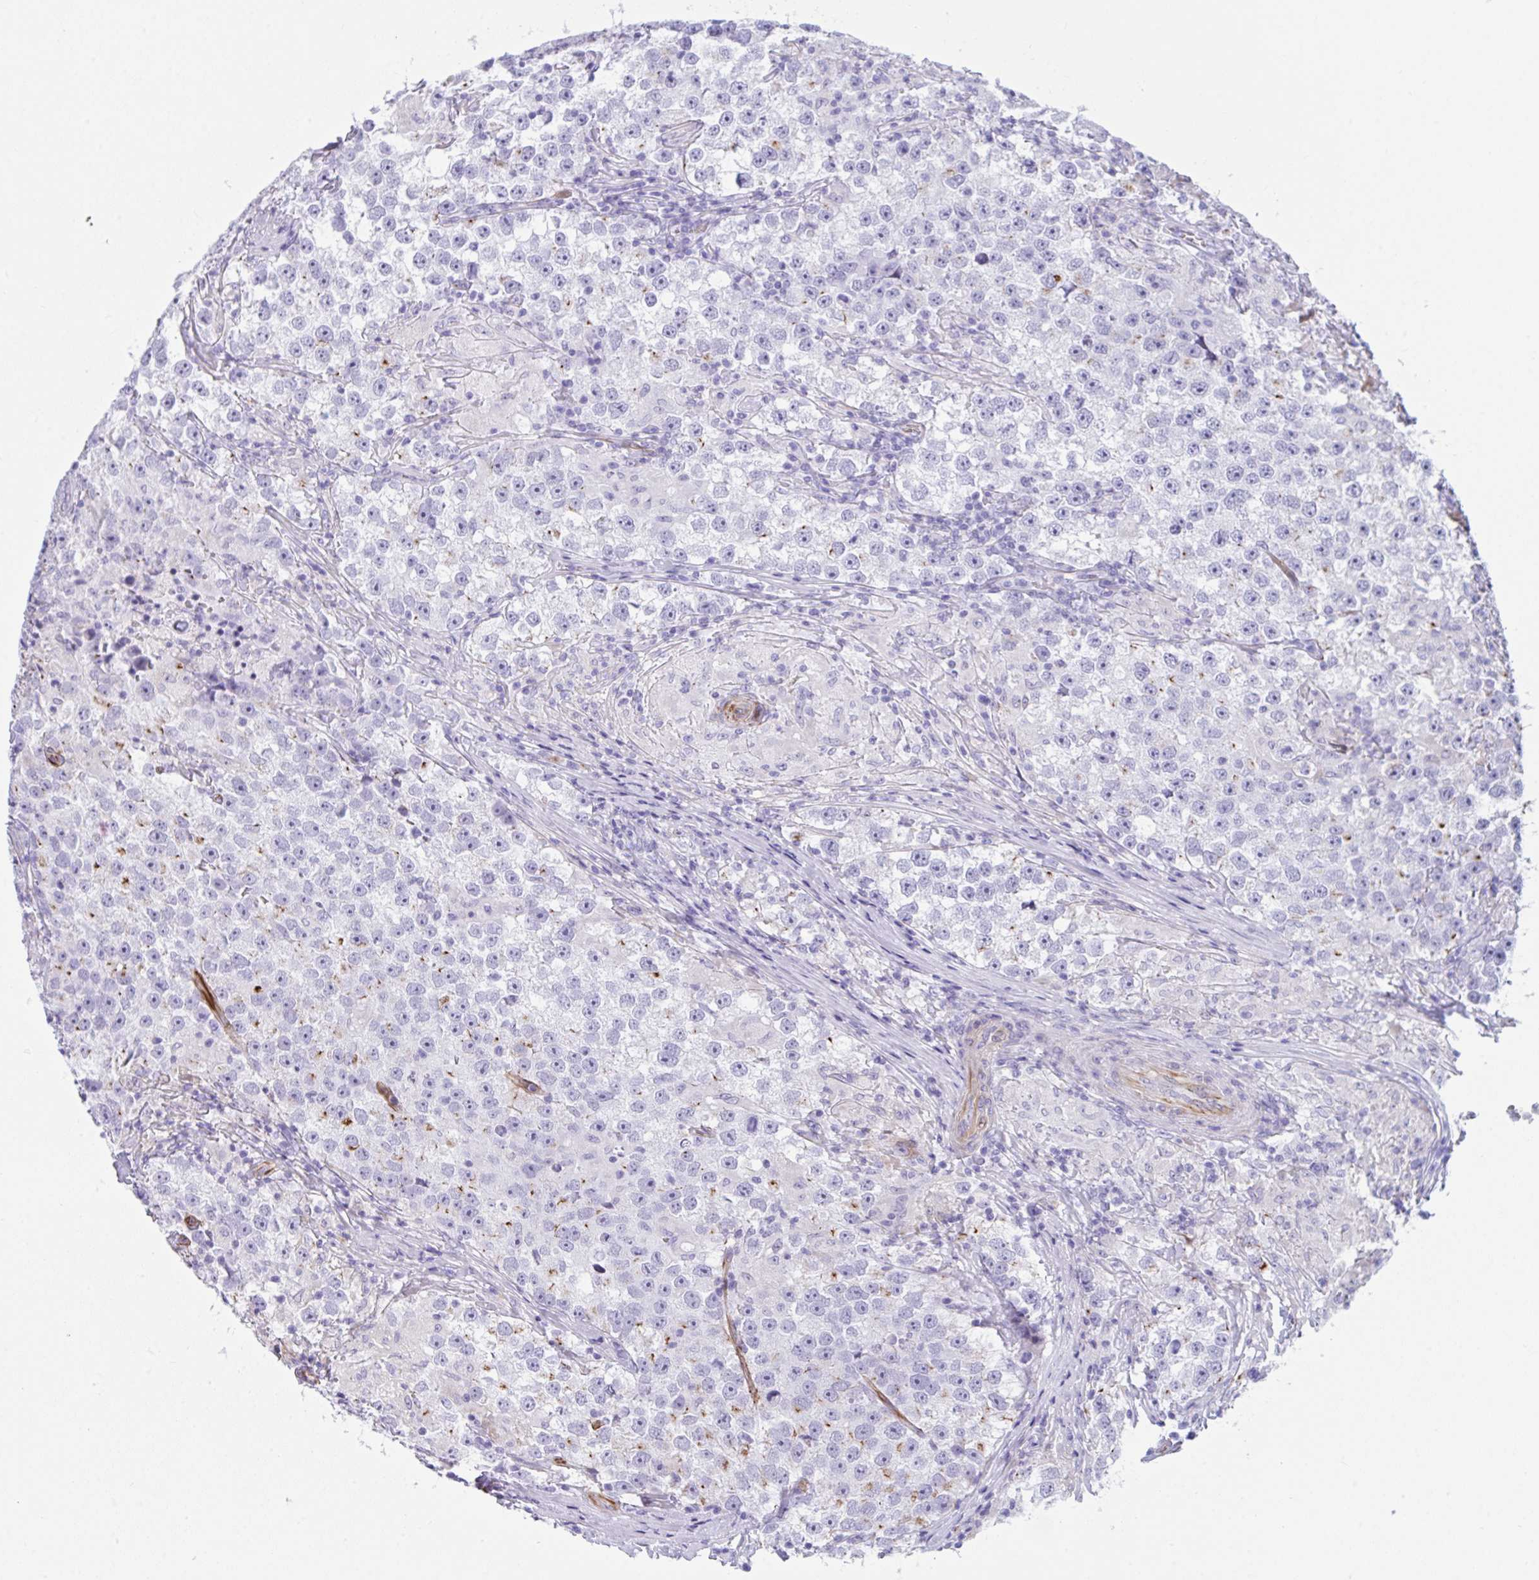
{"staining": {"intensity": "moderate", "quantity": "<25%", "location": "cytoplasmic/membranous"}, "tissue": "testis cancer", "cell_type": "Tumor cells", "image_type": "cancer", "snomed": [{"axis": "morphology", "description": "Seminoma, NOS"}, {"axis": "topography", "description": "Testis"}], "caption": "A brown stain labels moderate cytoplasmic/membranous positivity of a protein in human testis cancer tumor cells.", "gene": "SLC35B1", "patient": {"sex": "male", "age": 46}}